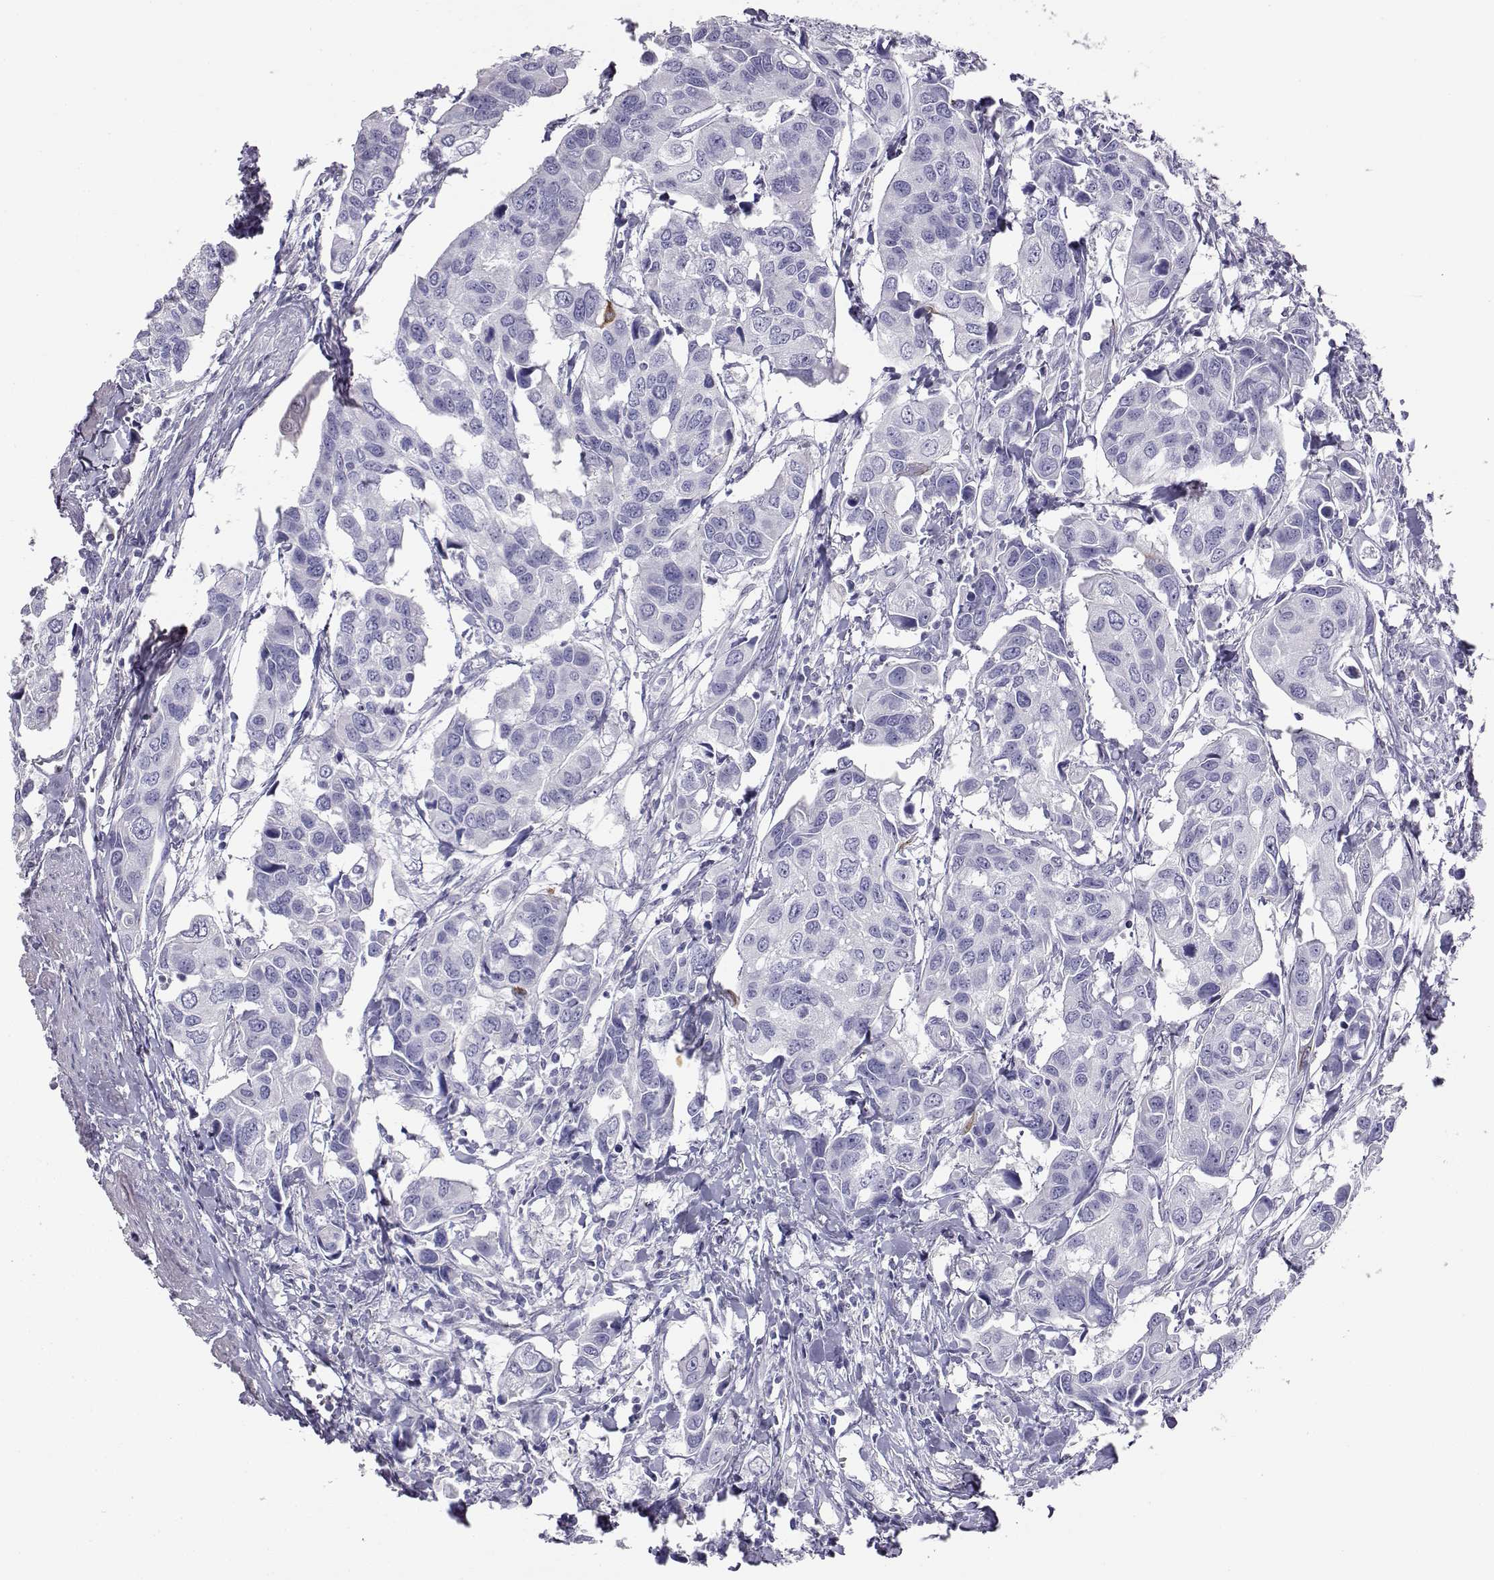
{"staining": {"intensity": "negative", "quantity": "none", "location": "none"}, "tissue": "urothelial cancer", "cell_type": "Tumor cells", "image_type": "cancer", "snomed": [{"axis": "morphology", "description": "Urothelial carcinoma, High grade"}, {"axis": "topography", "description": "Urinary bladder"}], "caption": "The micrograph exhibits no staining of tumor cells in high-grade urothelial carcinoma. (Stains: DAB (3,3'-diaminobenzidine) IHC with hematoxylin counter stain, Microscopy: brightfield microscopy at high magnification).", "gene": "AKR1B1", "patient": {"sex": "male", "age": 60}}